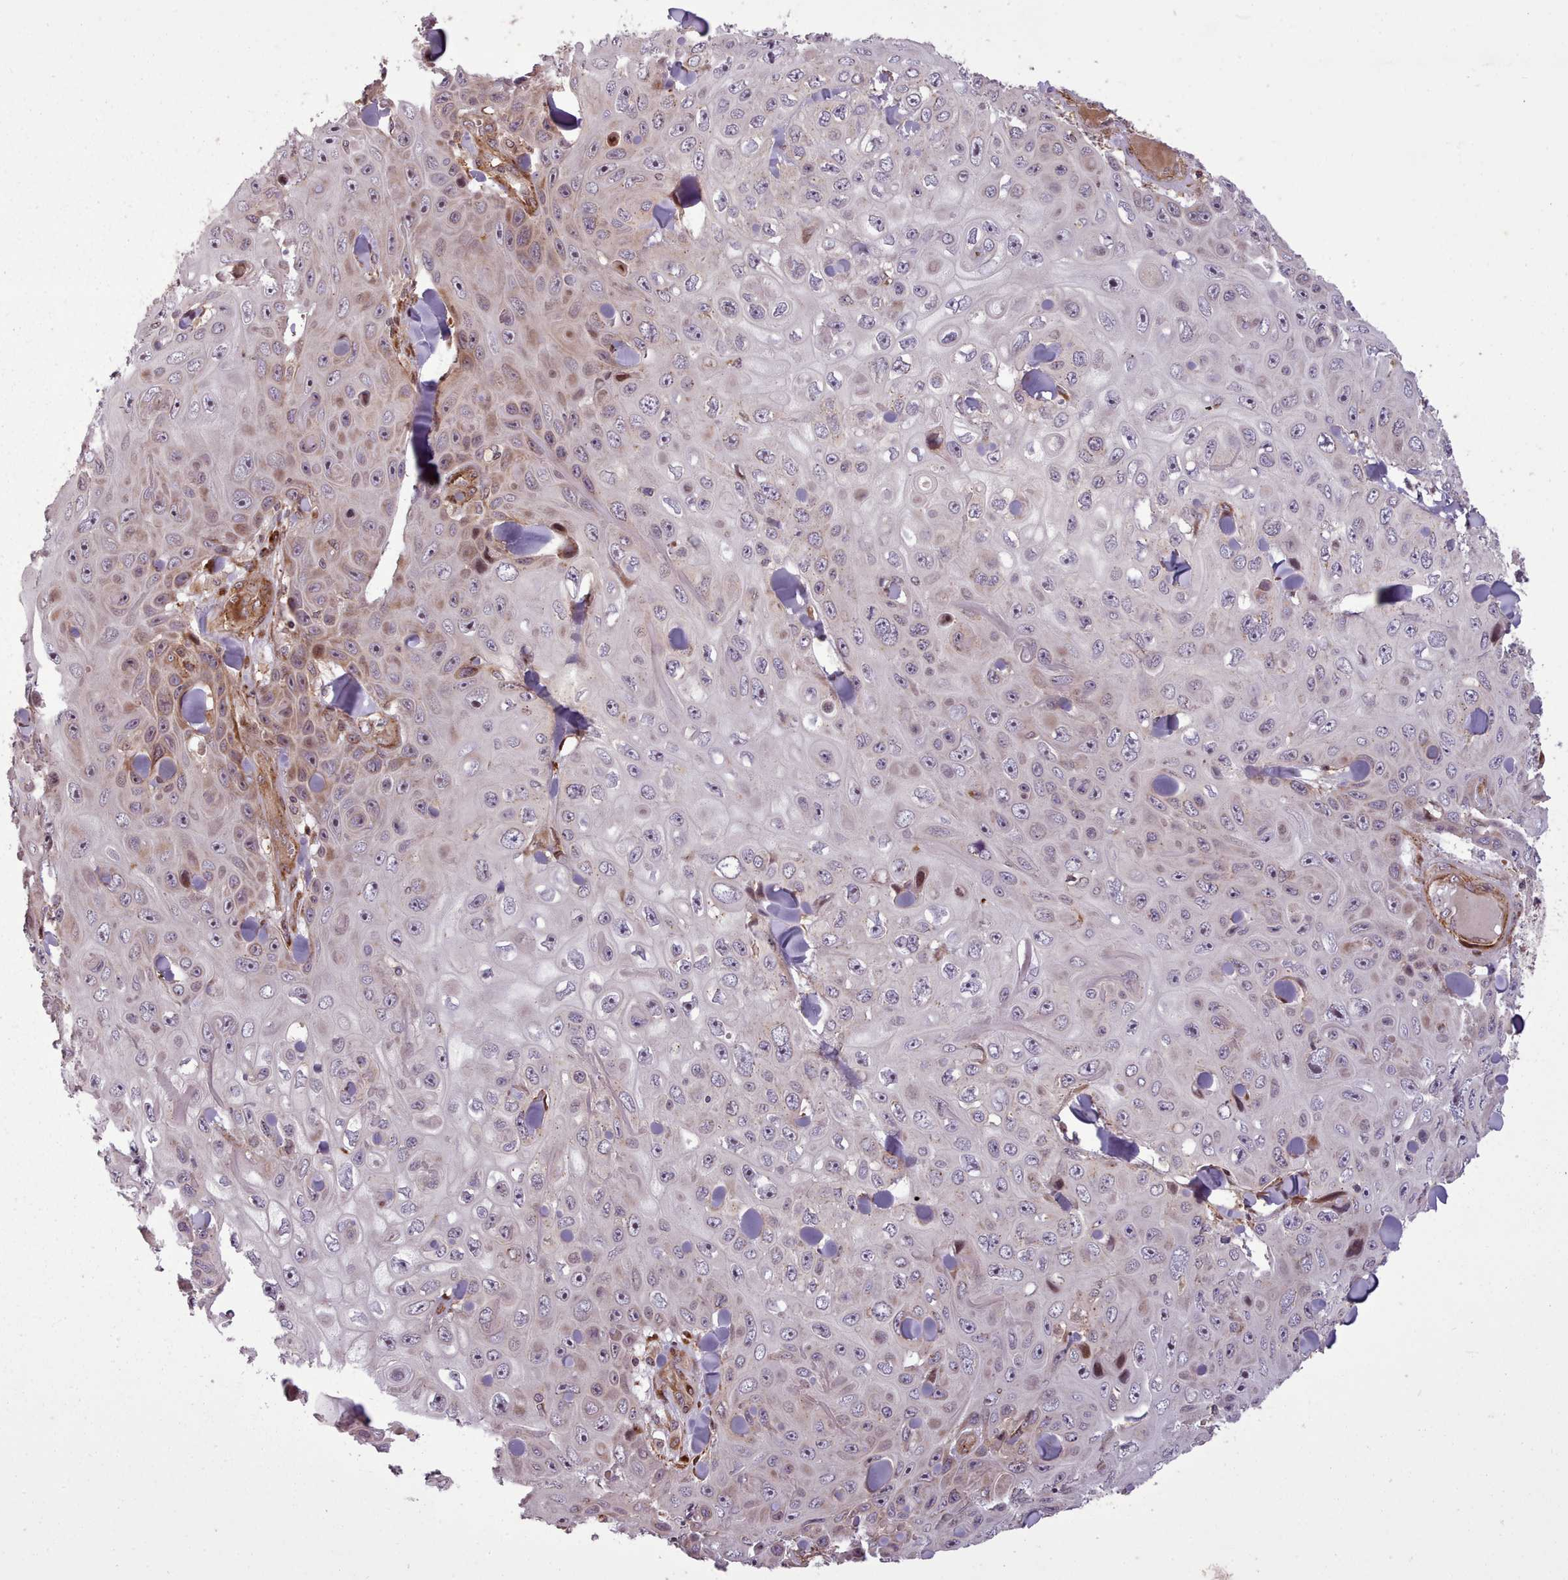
{"staining": {"intensity": "weak", "quantity": "<25%", "location": "nuclear"}, "tissue": "skin cancer", "cell_type": "Tumor cells", "image_type": "cancer", "snomed": [{"axis": "morphology", "description": "Squamous cell carcinoma, NOS"}, {"axis": "topography", "description": "Skin"}], "caption": "Human skin cancer stained for a protein using IHC exhibits no expression in tumor cells.", "gene": "NLRP7", "patient": {"sex": "male", "age": 82}}